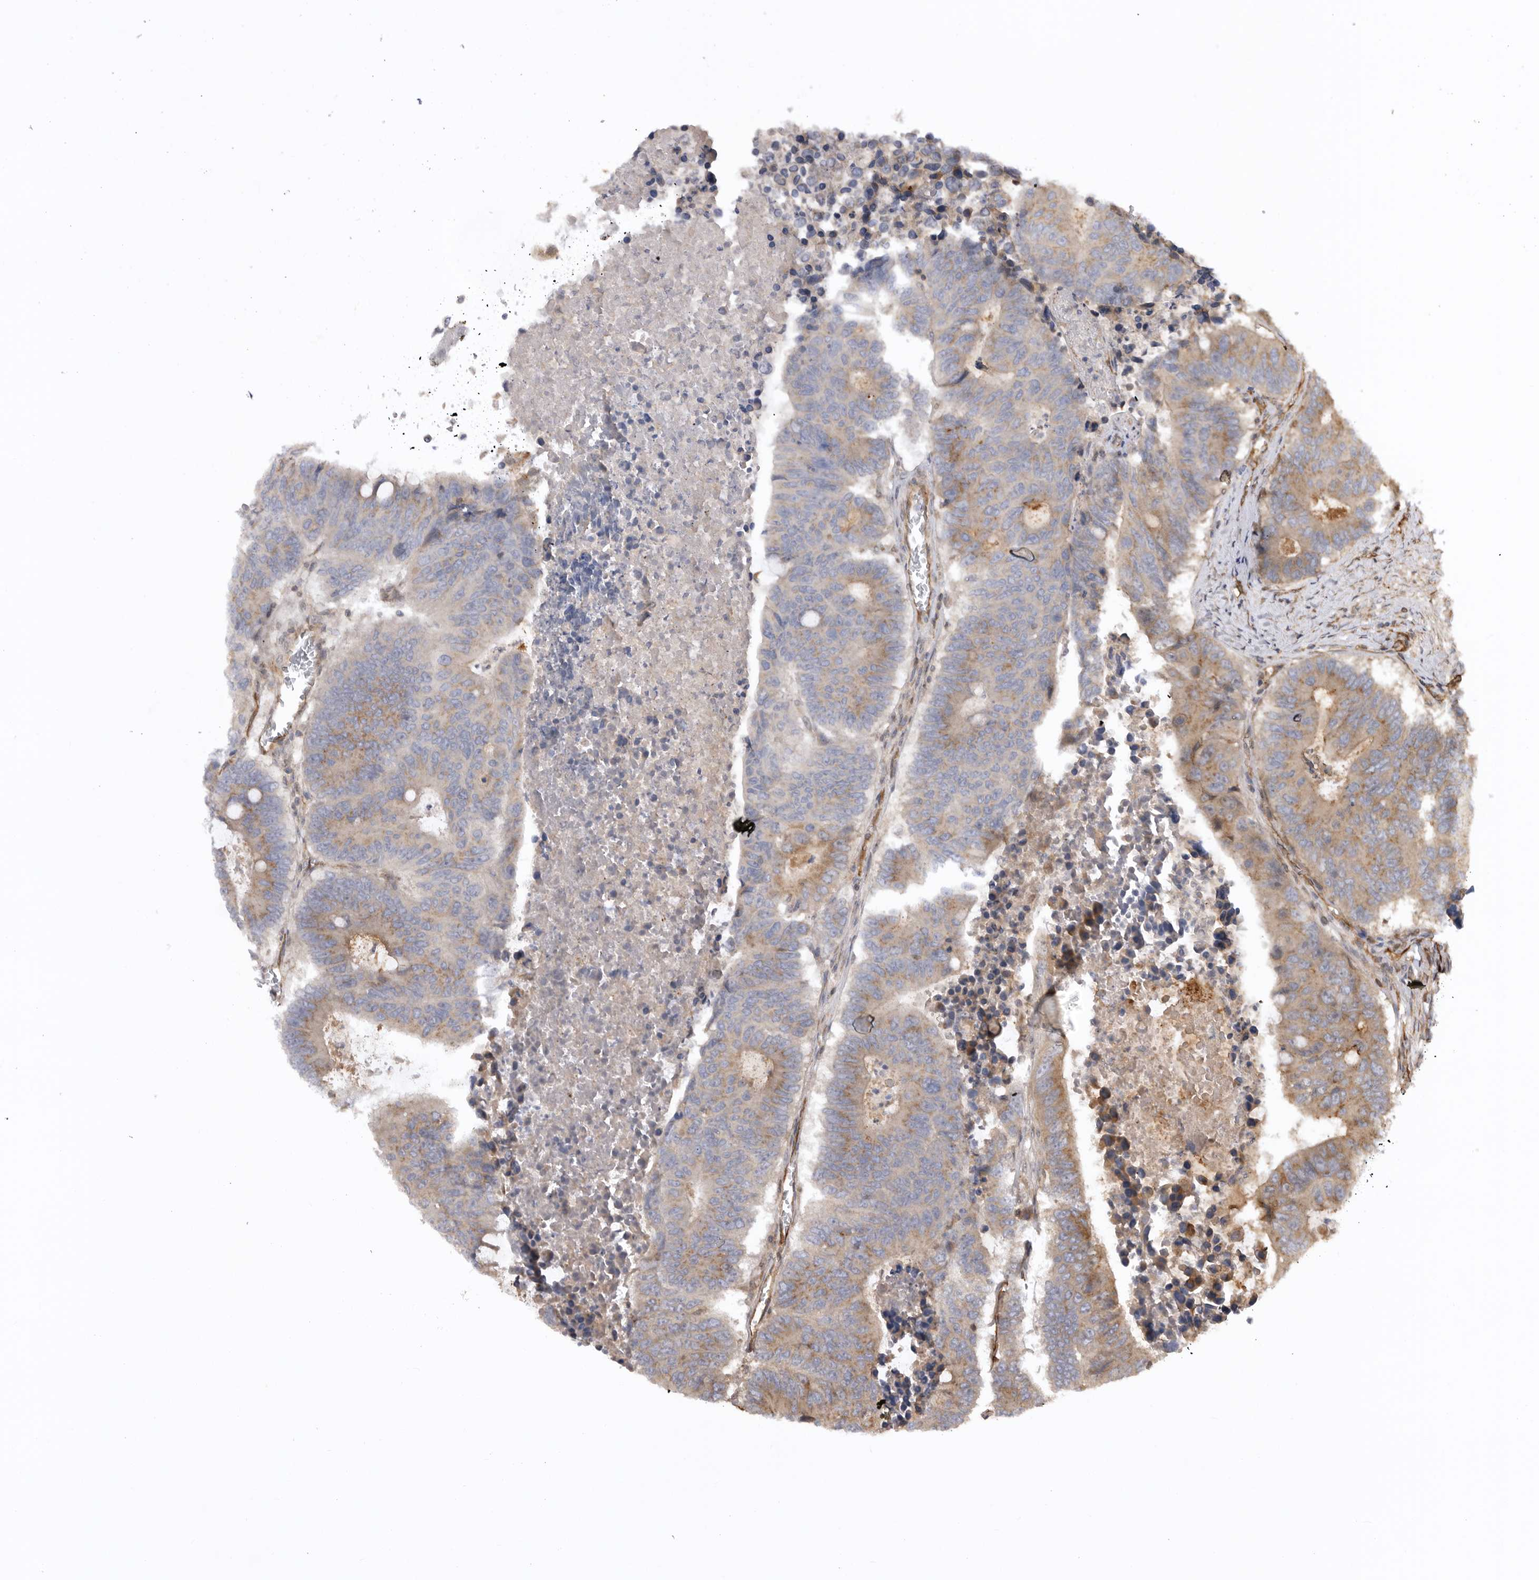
{"staining": {"intensity": "moderate", "quantity": "25%-75%", "location": "cytoplasmic/membranous"}, "tissue": "colorectal cancer", "cell_type": "Tumor cells", "image_type": "cancer", "snomed": [{"axis": "morphology", "description": "Adenocarcinoma, NOS"}, {"axis": "topography", "description": "Colon"}], "caption": "Colorectal cancer (adenocarcinoma) stained for a protein (brown) shows moderate cytoplasmic/membranous positive staining in approximately 25%-75% of tumor cells.", "gene": "DHDDS", "patient": {"sex": "male", "age": 87}}